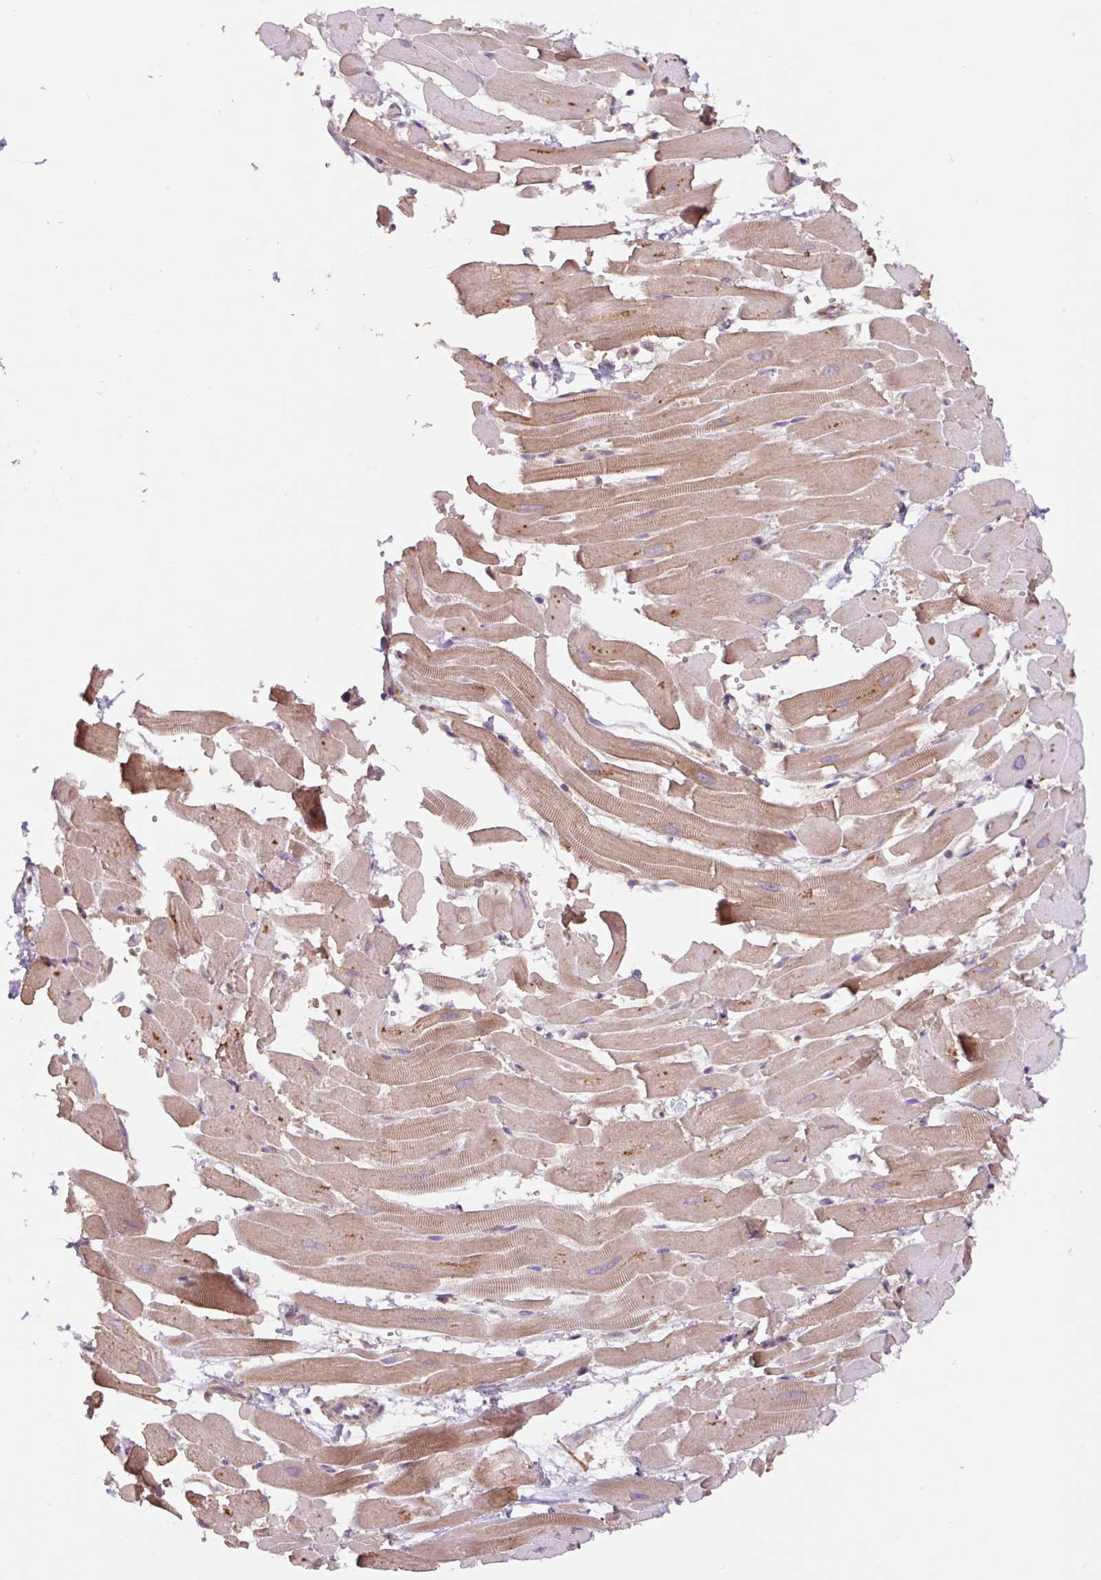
{"staining": {"intensity": "moderate", "quantity": "25%-75%", "location": "cytoplasmic/membranous"}, "tissue": "heart muscle", "cell_type": "Cardiomyocytes", "image_type": "normal", "snomed": [{"axis": "morphology", "description": "Normal tissue, NOS"}, {"axis": "topography", "description": "Heart"}], "caption": "A micrograph of human heart muscle stained for a protein reveals moderate cytoplasmic/membranous brown staining in cardiomyocytes. (Stains: DAB in brown, nuclei in blue, Microscopy: brightfield microscopy at high magnification).", "gene": "COX8A", "patient": {"sex": "male", "age": 37}}